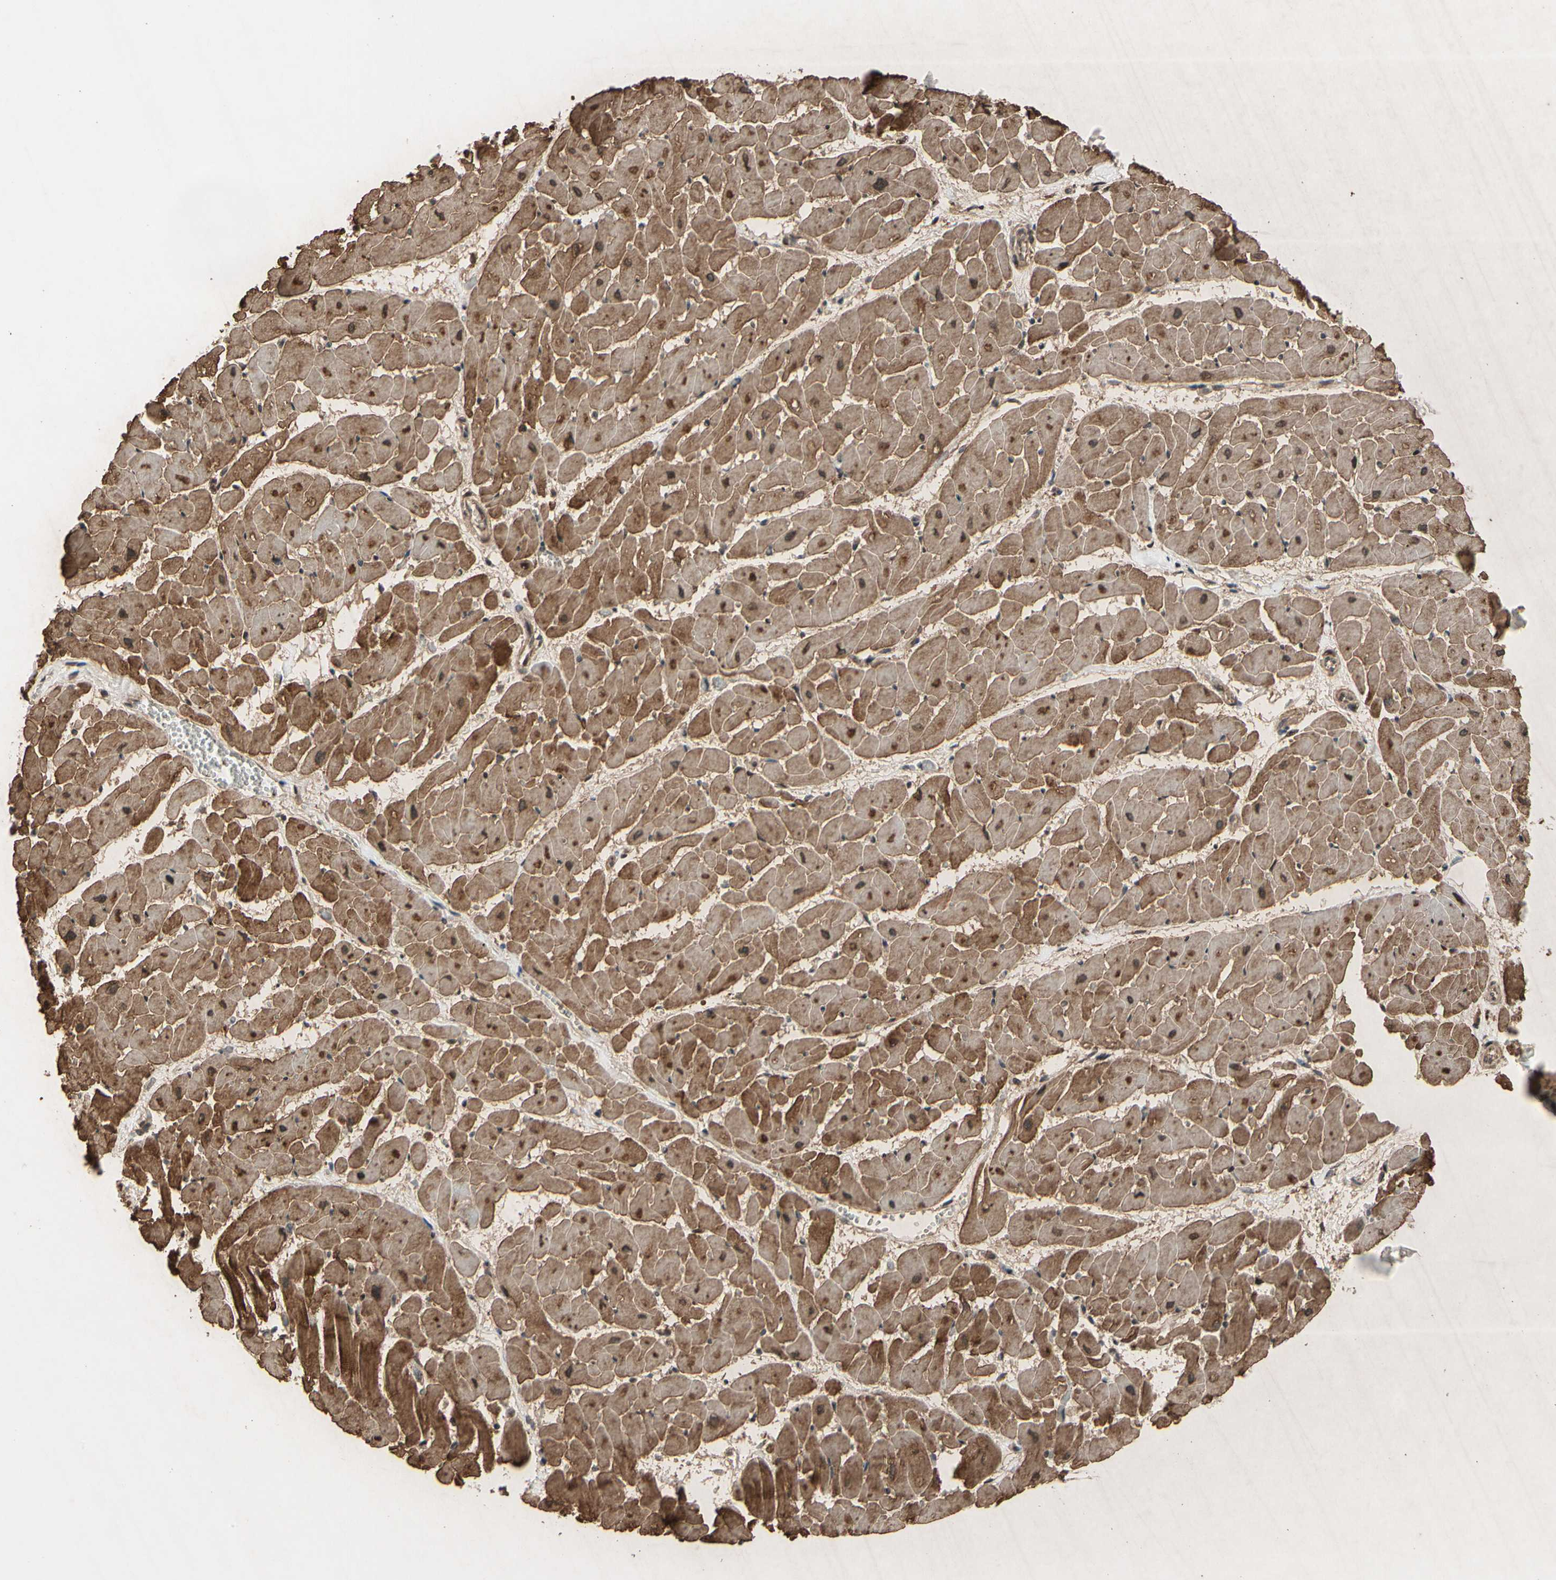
{"staining": {"intensity": "moderate", "quantity": ">75%", "location": "cytoplasmic/membranous,nuclear"}, "tissue": "heart muscle", "cell_type": "Cardiomyocytes", "image_type": "normal", "snomed": [{"axis": "morphology", "description": "Normal tissue, NOS"}, {"axis": "topography", "description": "Heart"}], "caption": "DAB immunohistochemical staining of unremarkable heart muscle exhibits moderate cytoplasmic/membranous,nuclear protein expression in approximately >75% of cardiomyocytes.", "gene": "CSF1R", "patient": {"sex": "female", "age": 19}}